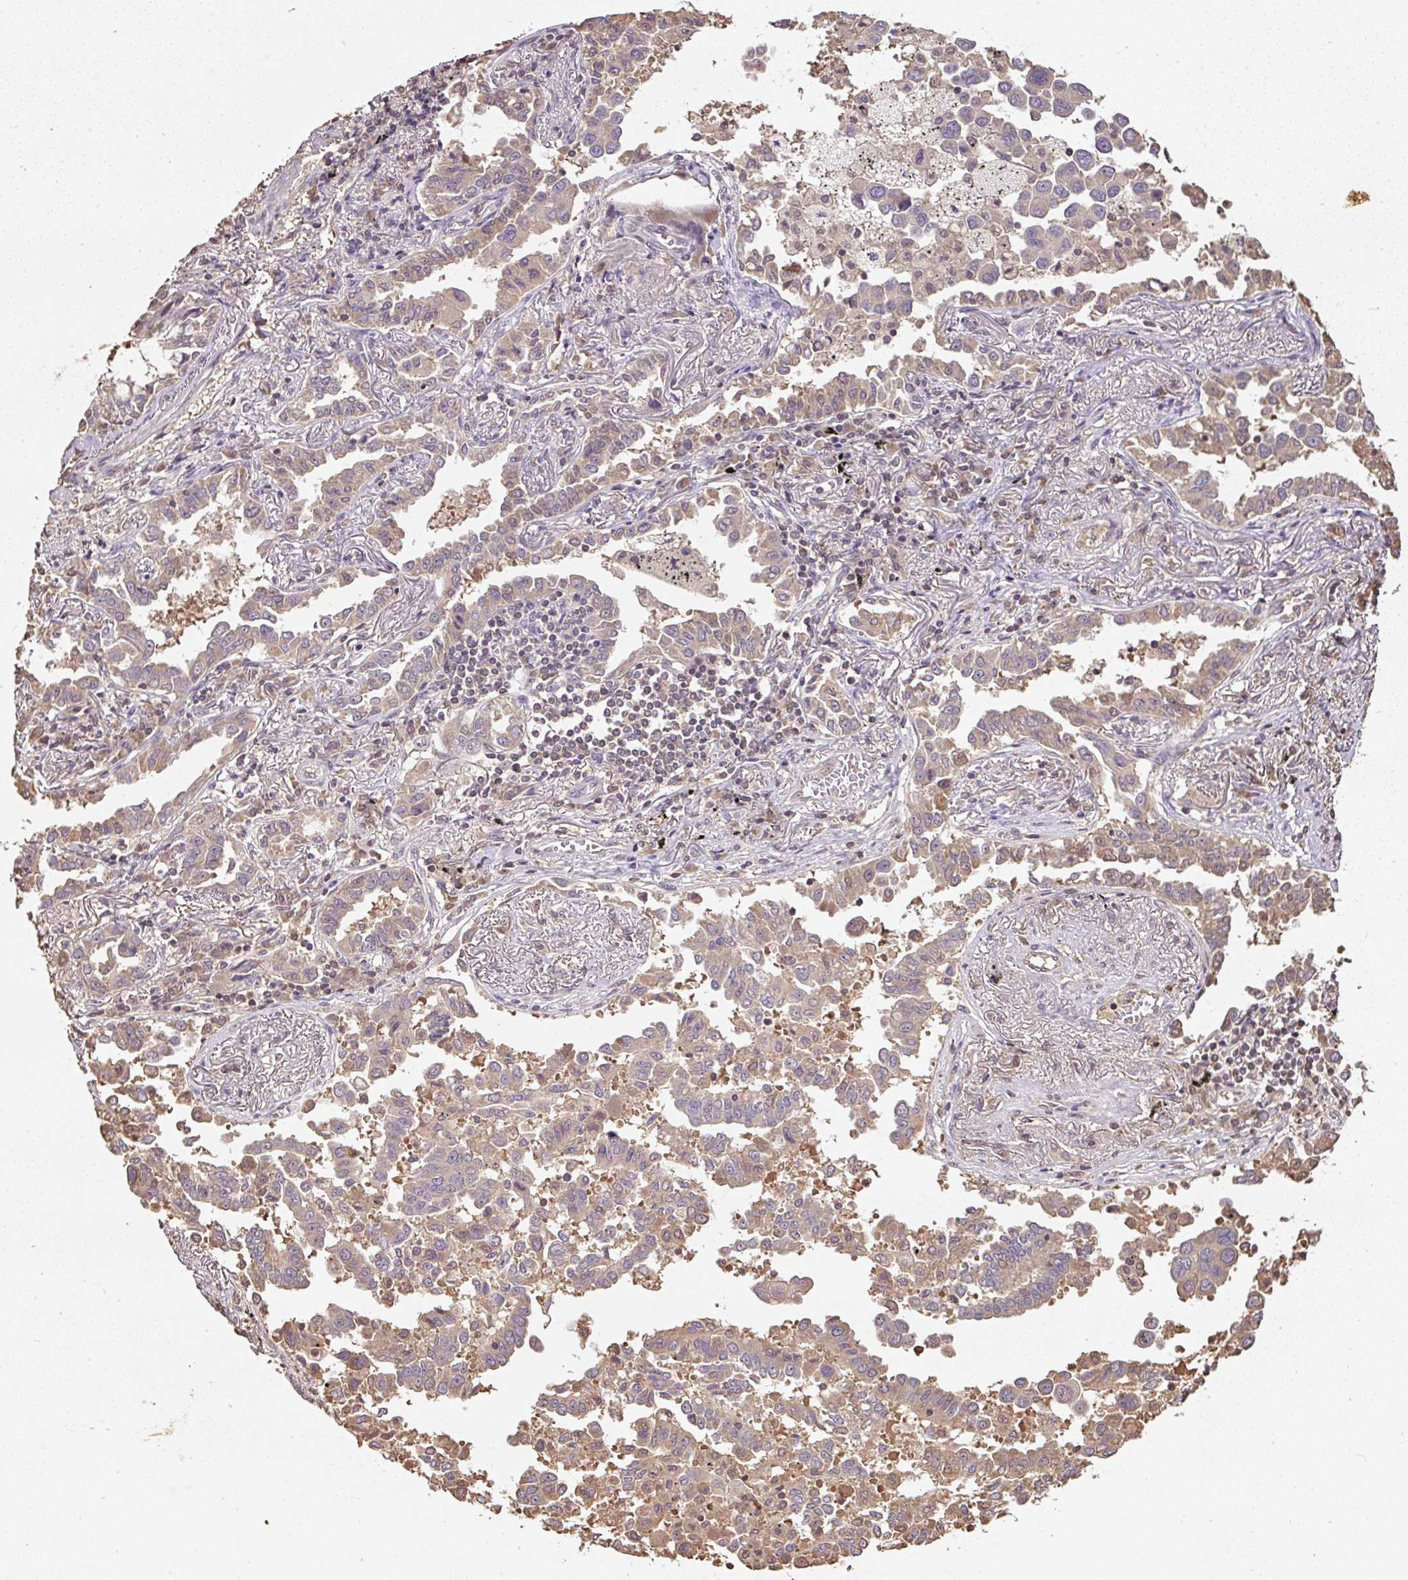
{"staining": {"intensity": "weak", "quantity": ">75%", "location": "cytoplasmic/membranous,nuclear"}, "tissue": "lung cancer", "cell_type": "Tumor cells", "image_type": "cancer", "snomed": [{"axis": "morphology", "description": "Adenocarcinoma, NOS"}, {"axis": "topography", "description": "Lung"}], "caption": "Weak cytoplasmic/membranous and nuclear protein expression is appreciated in about >75% of tumor cells in lung cancer.", "gene": "TMEM170B", "patient": {"sex": "male", "age": 67}}